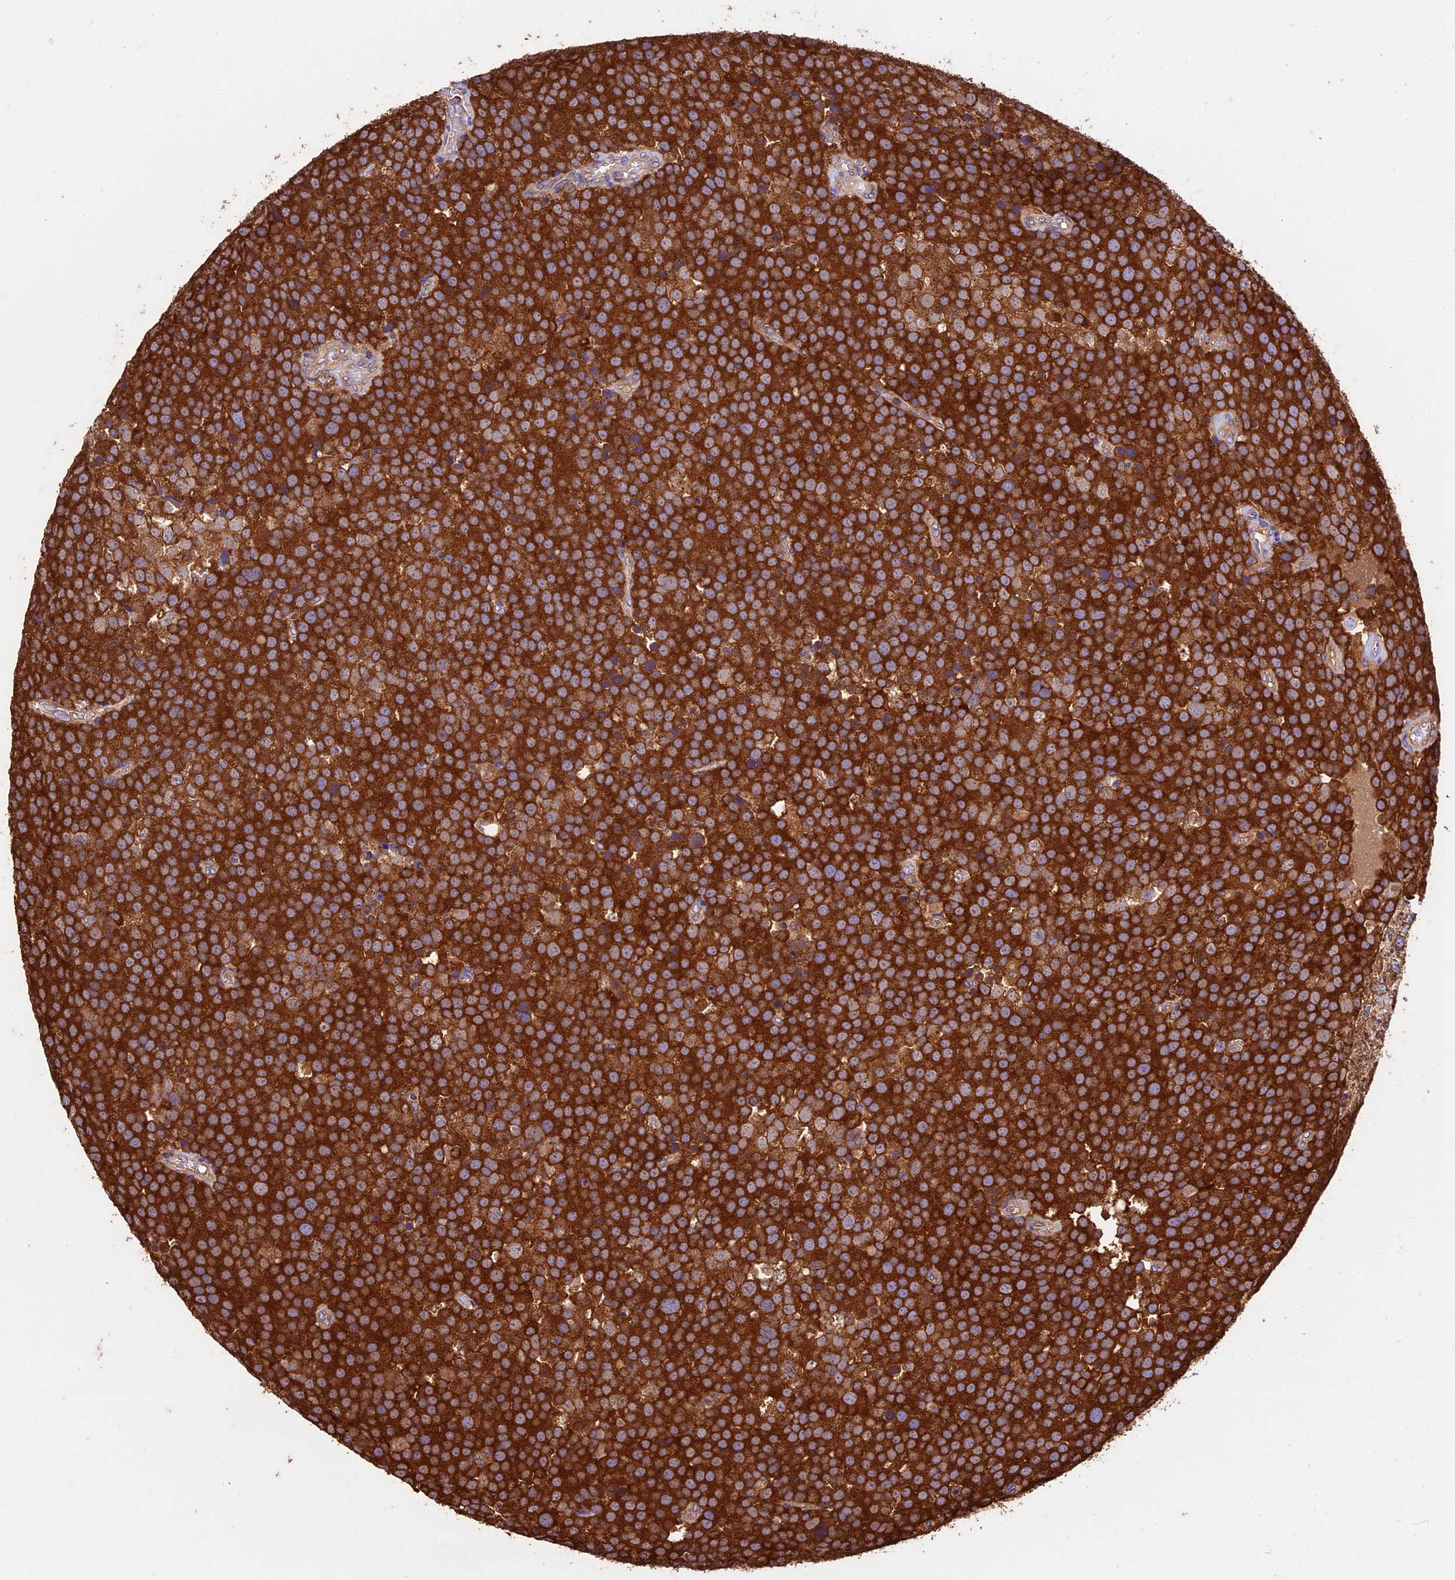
{"staining": {"intensity": "strong", "quantity": ">75%", "location": "cytoplasmic/membranous"}, "tissue": "testis cancer", "cell_type": "Tumor cells", "image_type": "cancer", "snomed": [{"axis": "morphology", "description": "Seminoma, NOS"}, {"axis": "topography", "description": "Testis"}], "caption": "High-power microscopy captured an IHC image of seminoma (testis), revealing strong cytoplasmic/membranous staining in about >75% of tumor cells. Immunohistochemistry (ihc) stains the protein in brown and the nuclei are stained blue.", "gene": "KARS1", "patient": {"sex": "male", "age": 71}}